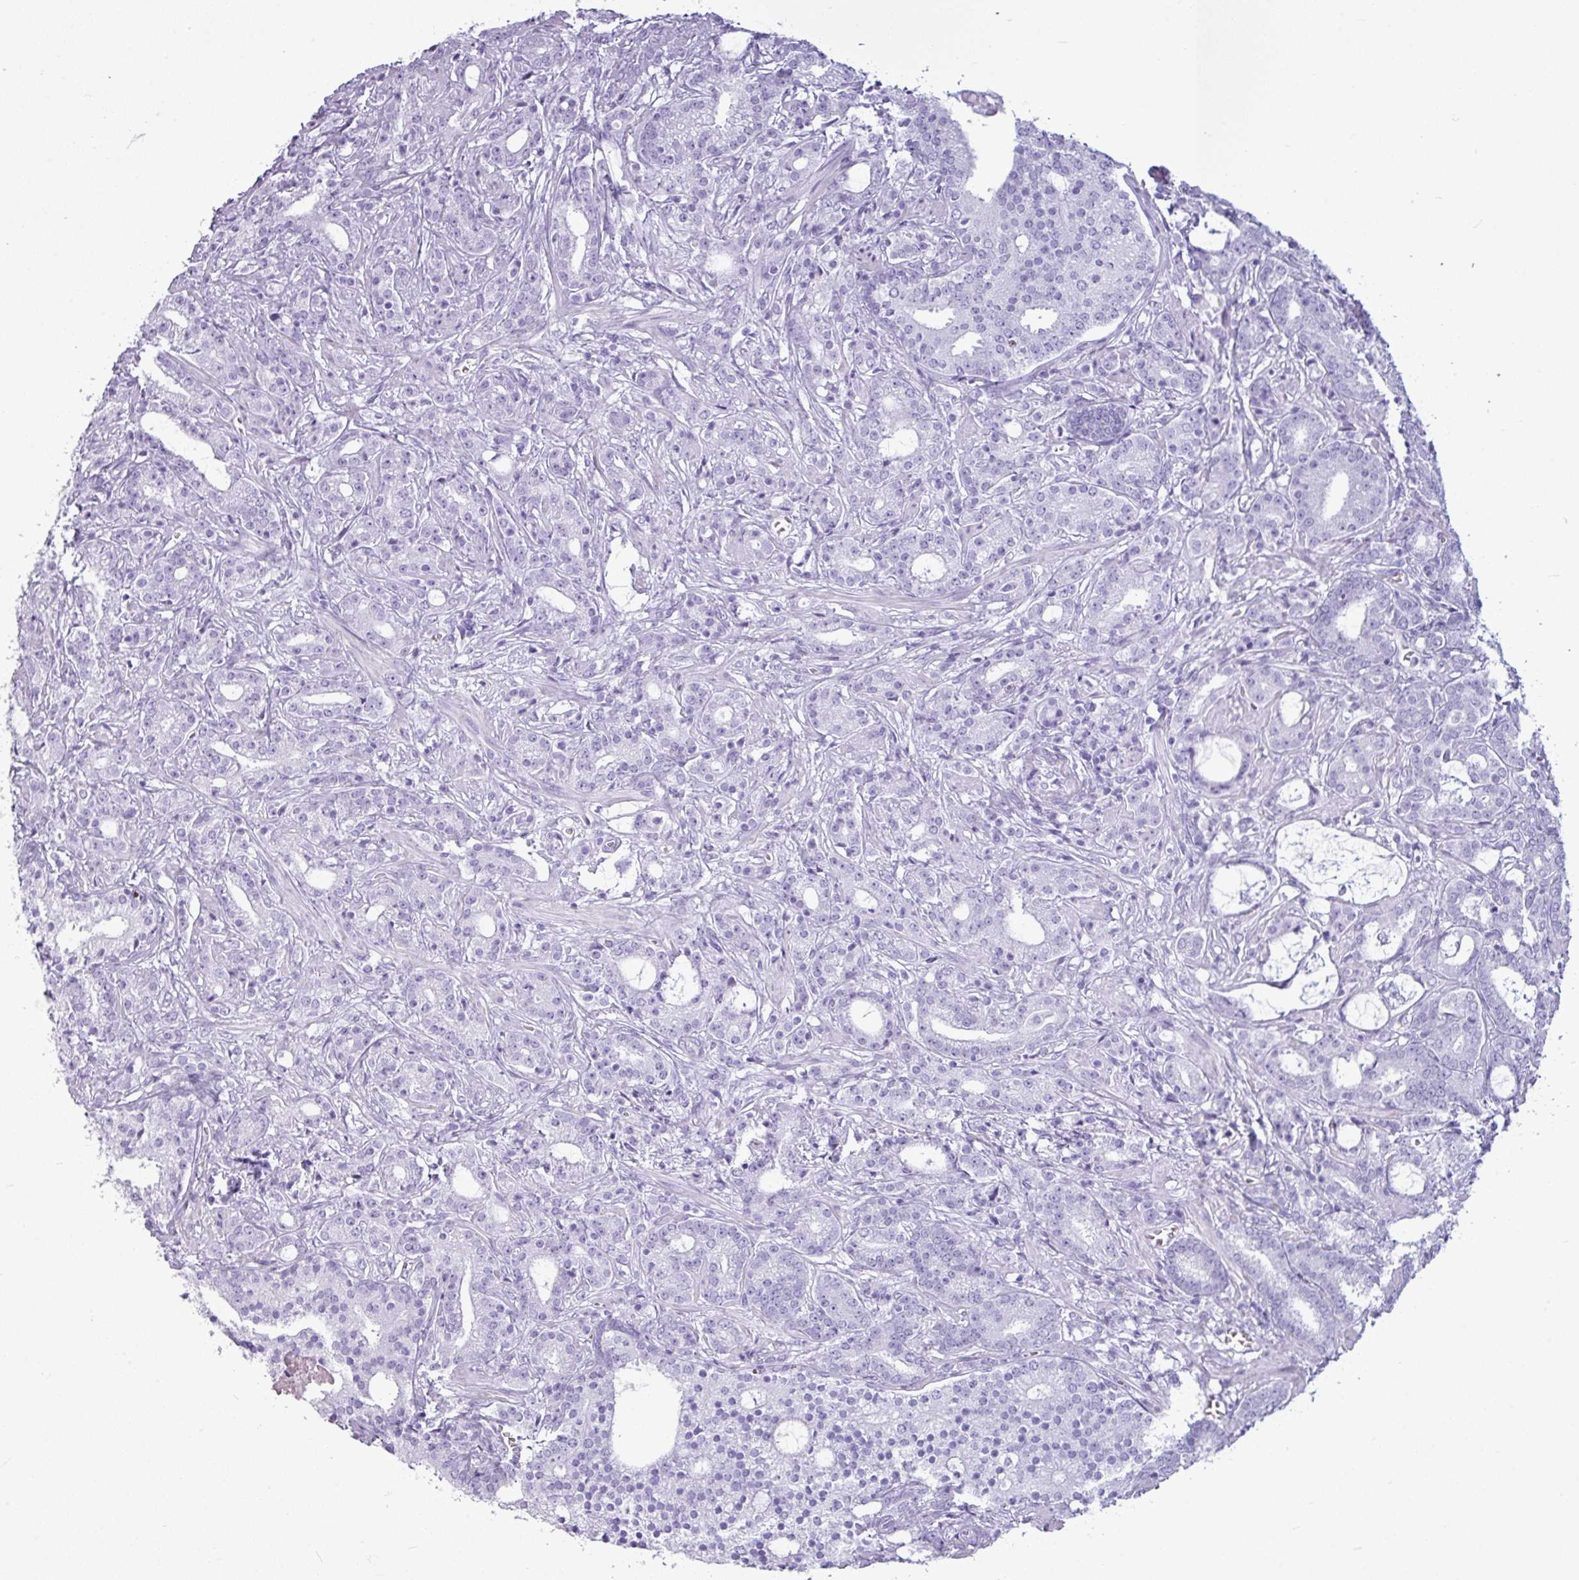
{"staining": {"intensity": "negative", "quantity": "none", "location": "none"}, "tissue": "prostate cancer", "cell_type": "Tumor cells", "image_type": "cancer", "snomed": [{"axis": "morphology", "description": "Adenocarcinoma, High grade"}, {"axis": "topography", "description": "Prostate and seminal vesicle, NOS"}], "caption": "This is an immunohistochemistry (IHC) micrograph of human prostate adenocarcinoma (high-grade). There is no expression in tumor cells.", "gene": "AMY1B", "patient": {"sex": "male", "age": 67}}